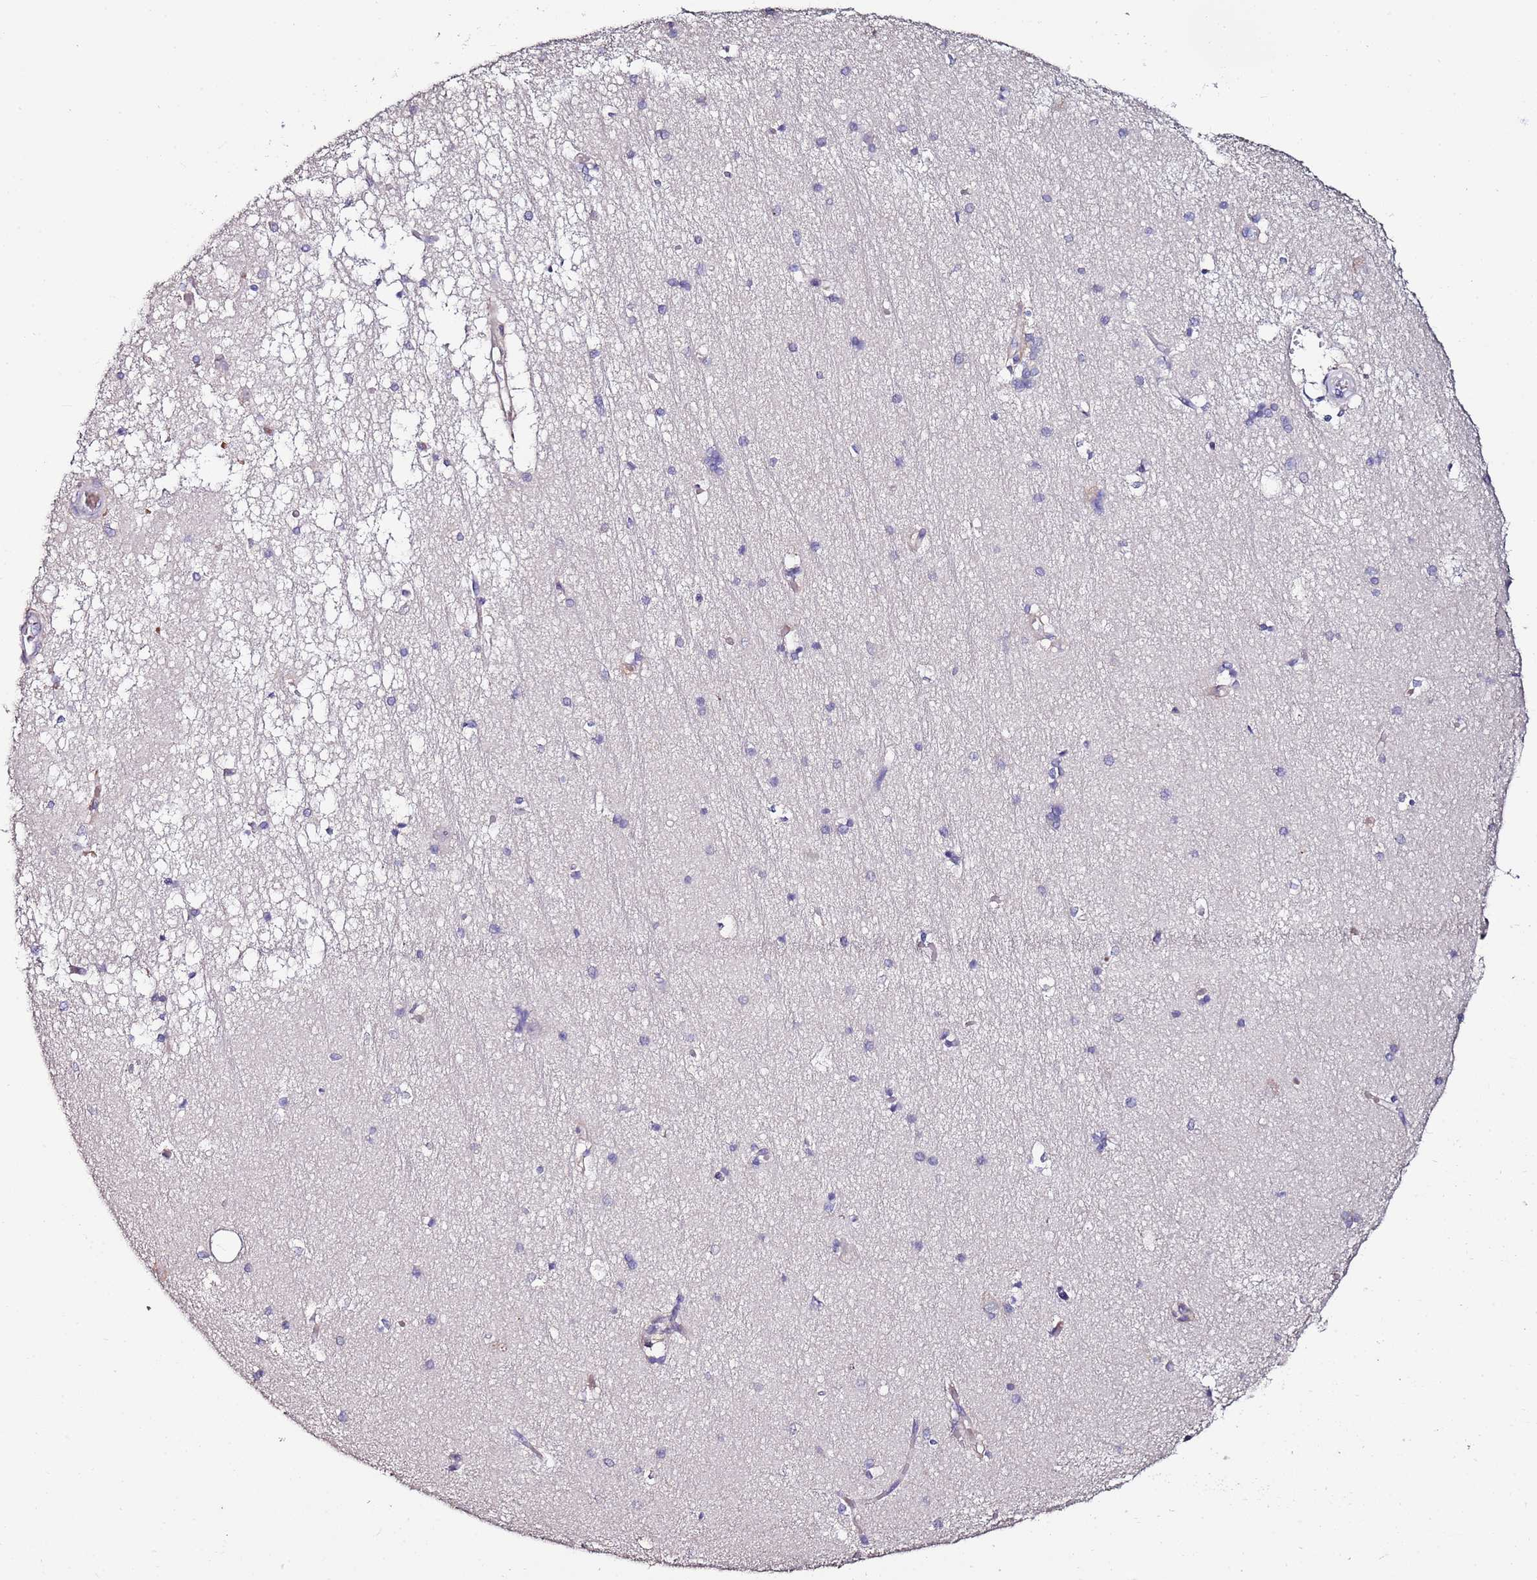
{"staining": {"intensity": "negative", "quantity": "none", "location": "none"}, "tissue": "hippocampus", "cell_type": "Glial cells", "image_type": "normal", "snomed": [{"axis": "morphology", "description": "Normal tissue, NOS"}, {"axis": "topography", "description": "Hippocampus"}], "caption": "High power microscopy photomicrograph of an immunohistochemistry photomicrograph of benign hippocampus, revealing no significant staining in glial cells. (DAB IHC visualized using brightfield microscopy, high magnification).", "gene": "C3orf80", "patient": {"sex": "male", "age": 45}}